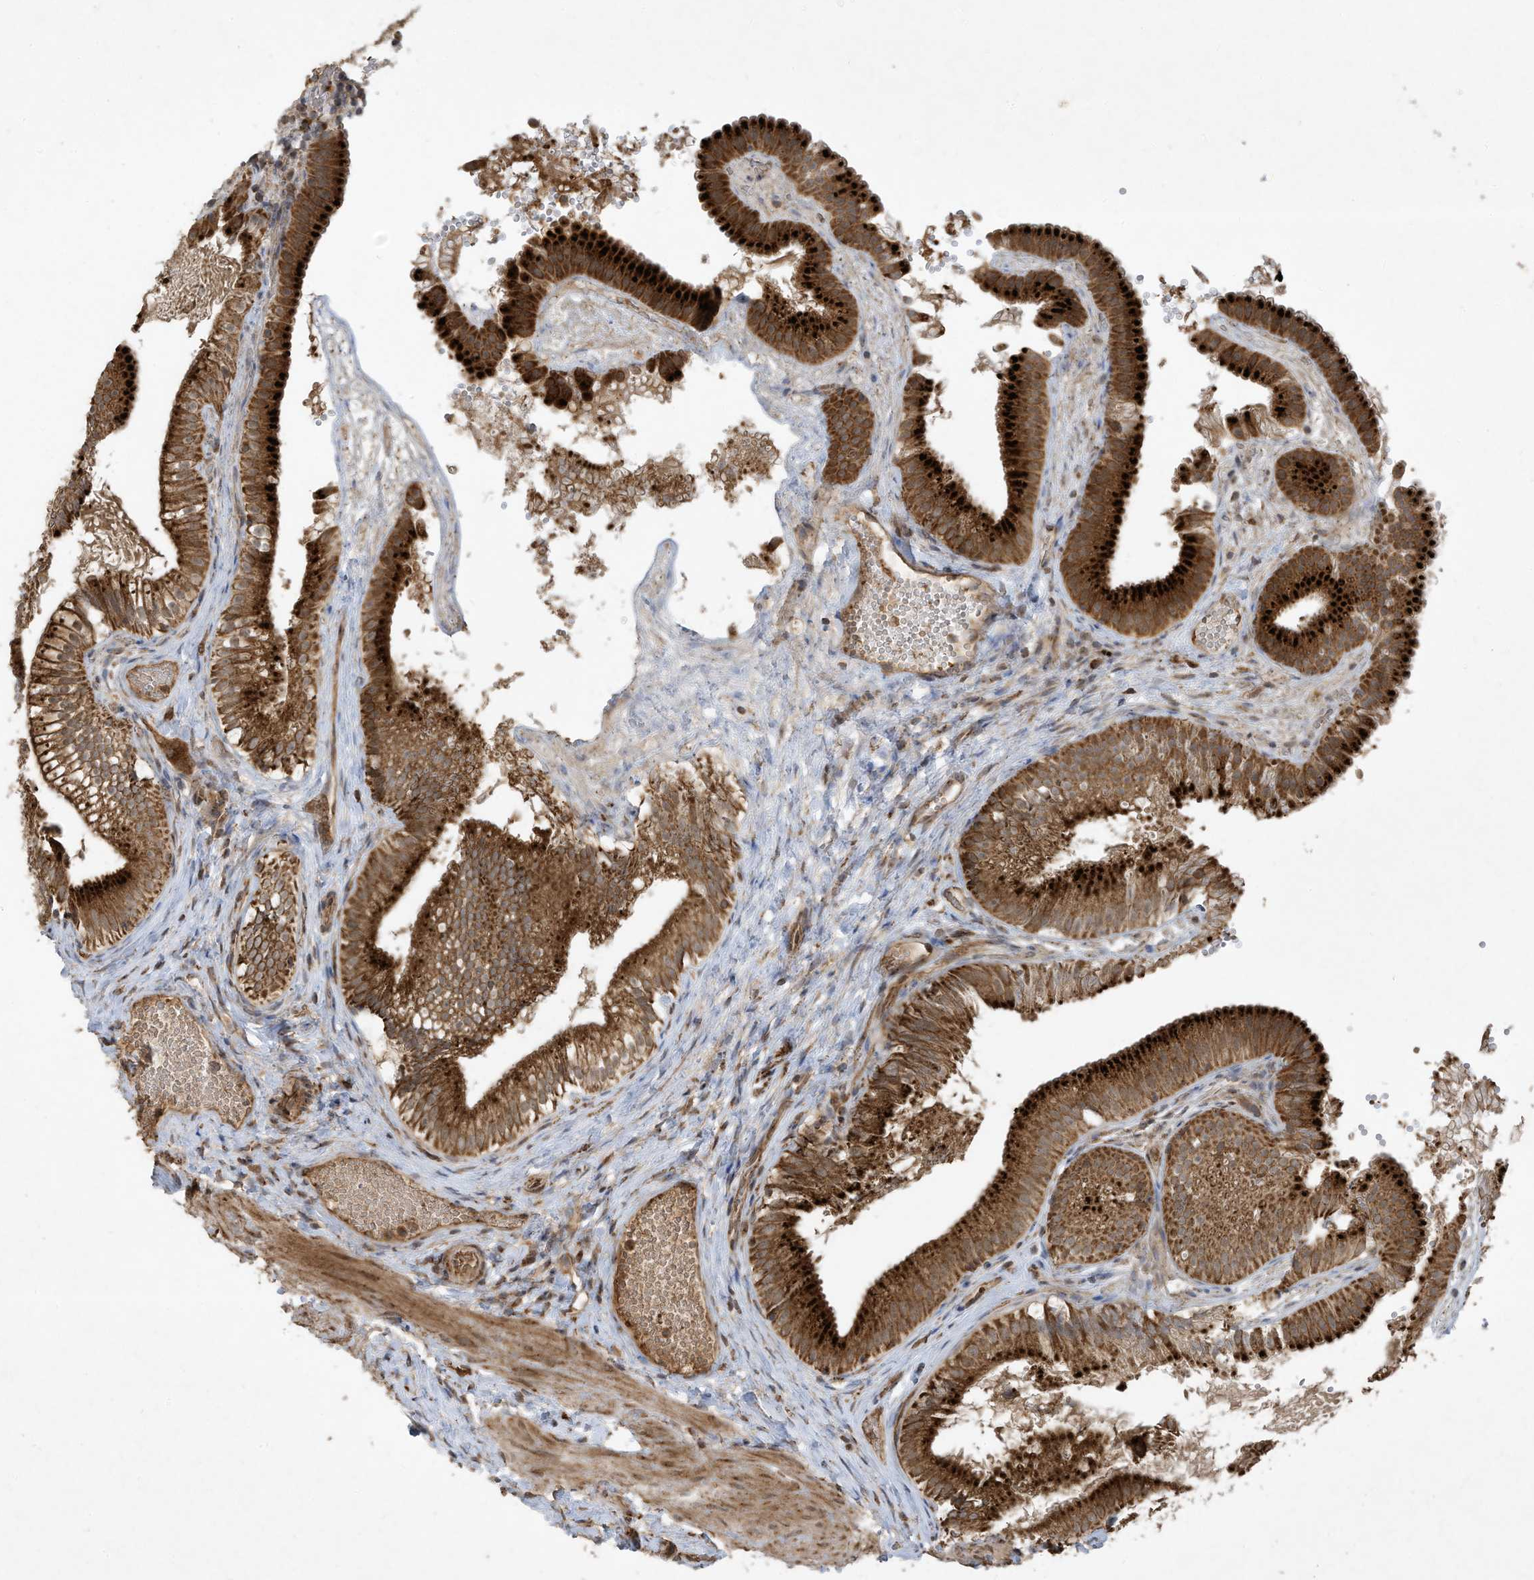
{"staining": {"intensity": "strong", "quantity": ">75%", "location": "cytoplasmic/membranous"}, "tissue": "gallbladder", "cell_type": "Glandular cells", "image_type": "normal", "snomed": [{"axis": "morphology", "description": "Normal tissue, NOS"}, {"axis": "topography", "description": "Gallbladder"}], "caption": "The micrograph shows a brown stain indicating the presence of a protein in the cytoplasmic/membranous of glandular cells in gallbladder.", "gene": "C2orf74", "patient": {"sex": "female", "age": 30}}